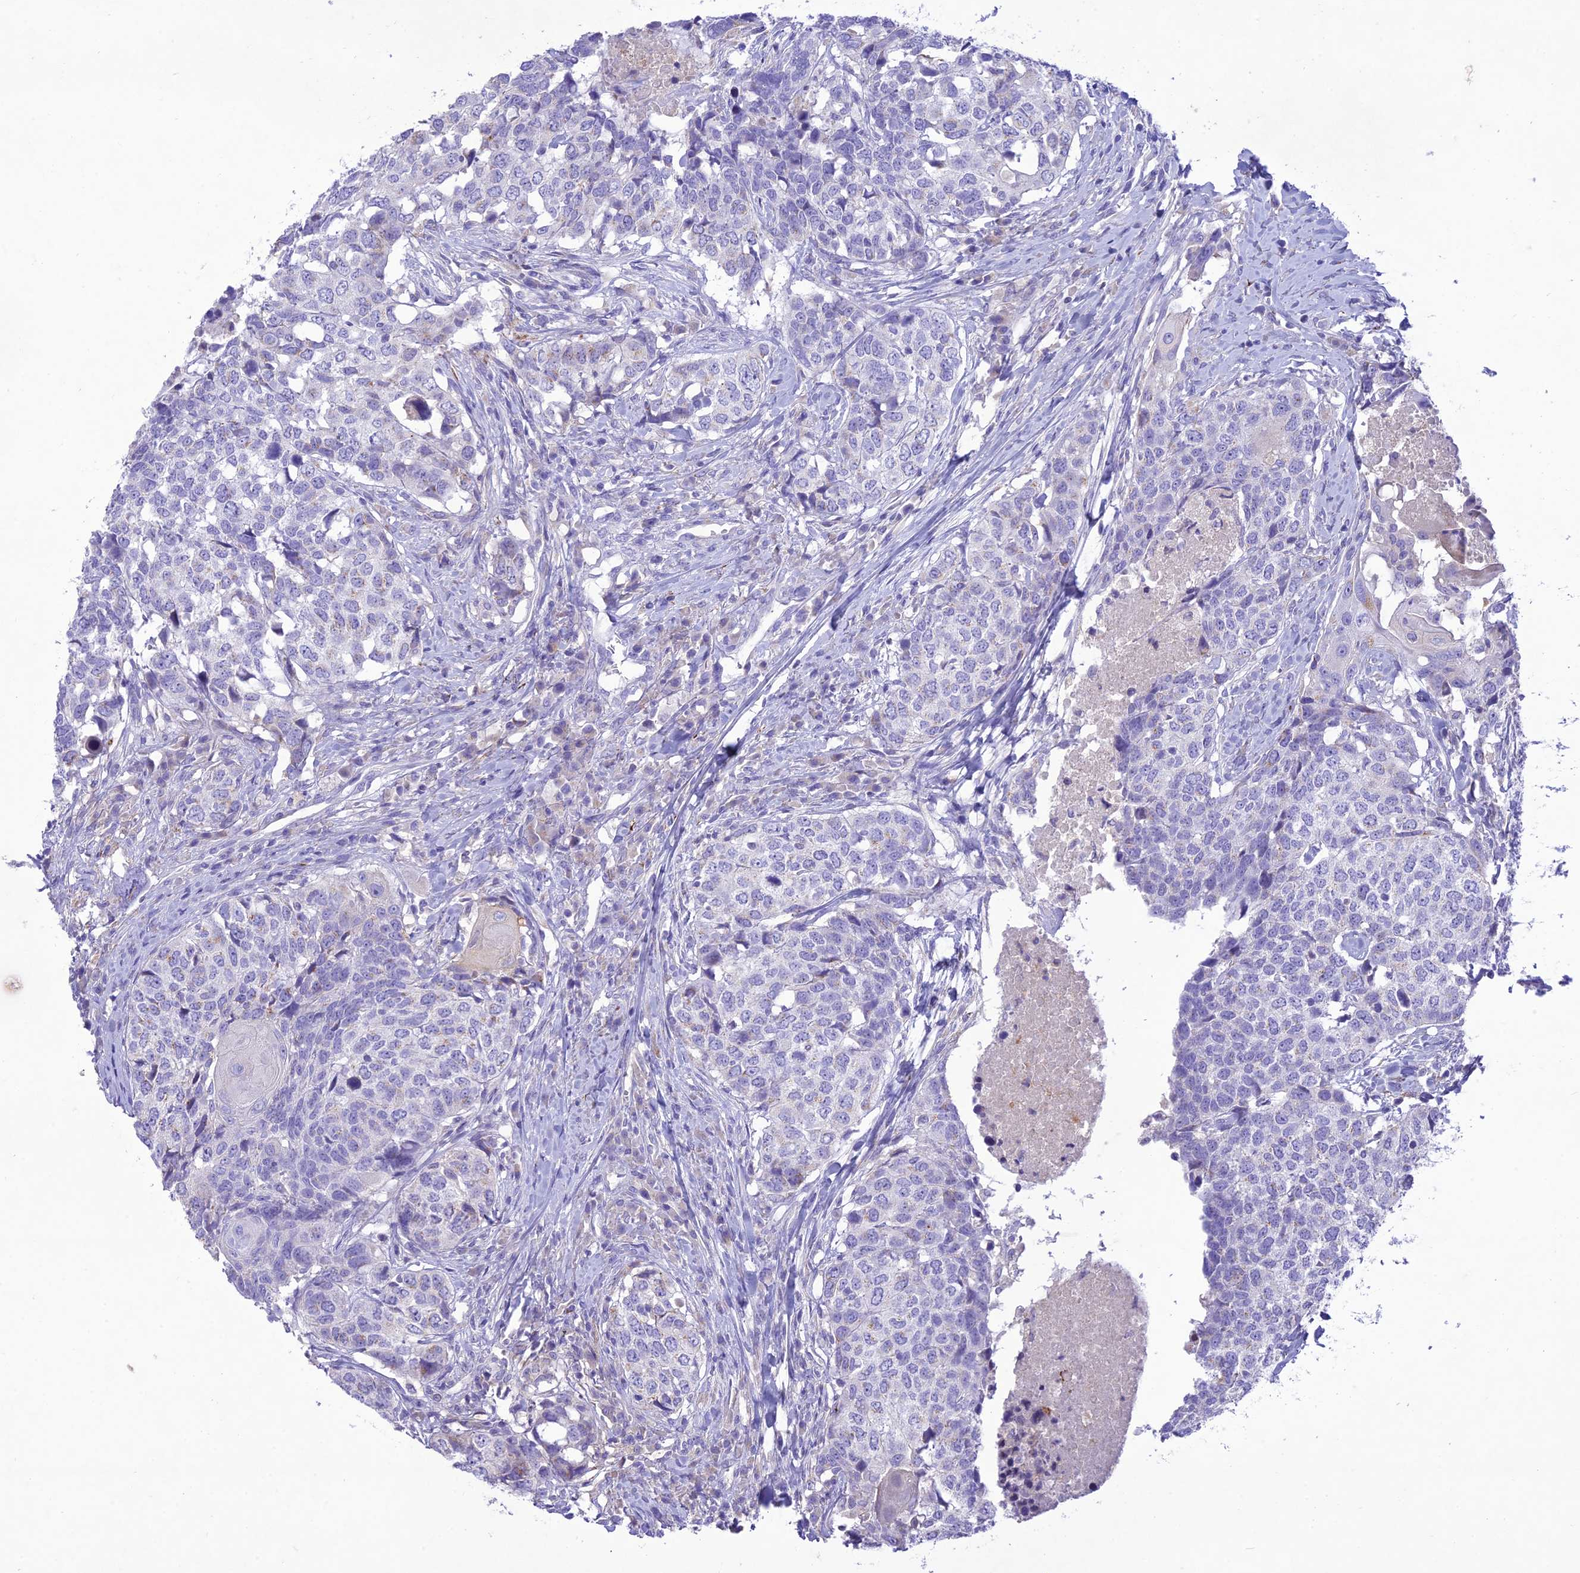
{"staining": {"intensity": "negative", "quantity": "none", "location": "none"}, "tissue": "head and neck cancer", "cell_type": "Tumor cells", "image_type": "cancer", "snomed": [{"axis": "morphology", "description": "Squamous cell carcinoma, NOS"}, {"axis": "topography", "description": "Head-Neck"}], "caption": "DAB immunohistochemical staining of human head and neck cancer demonstrates no significant expression in tumor cells.", "gene": "SLC13A5", "patient": {"sex": "male", "age": 66}}